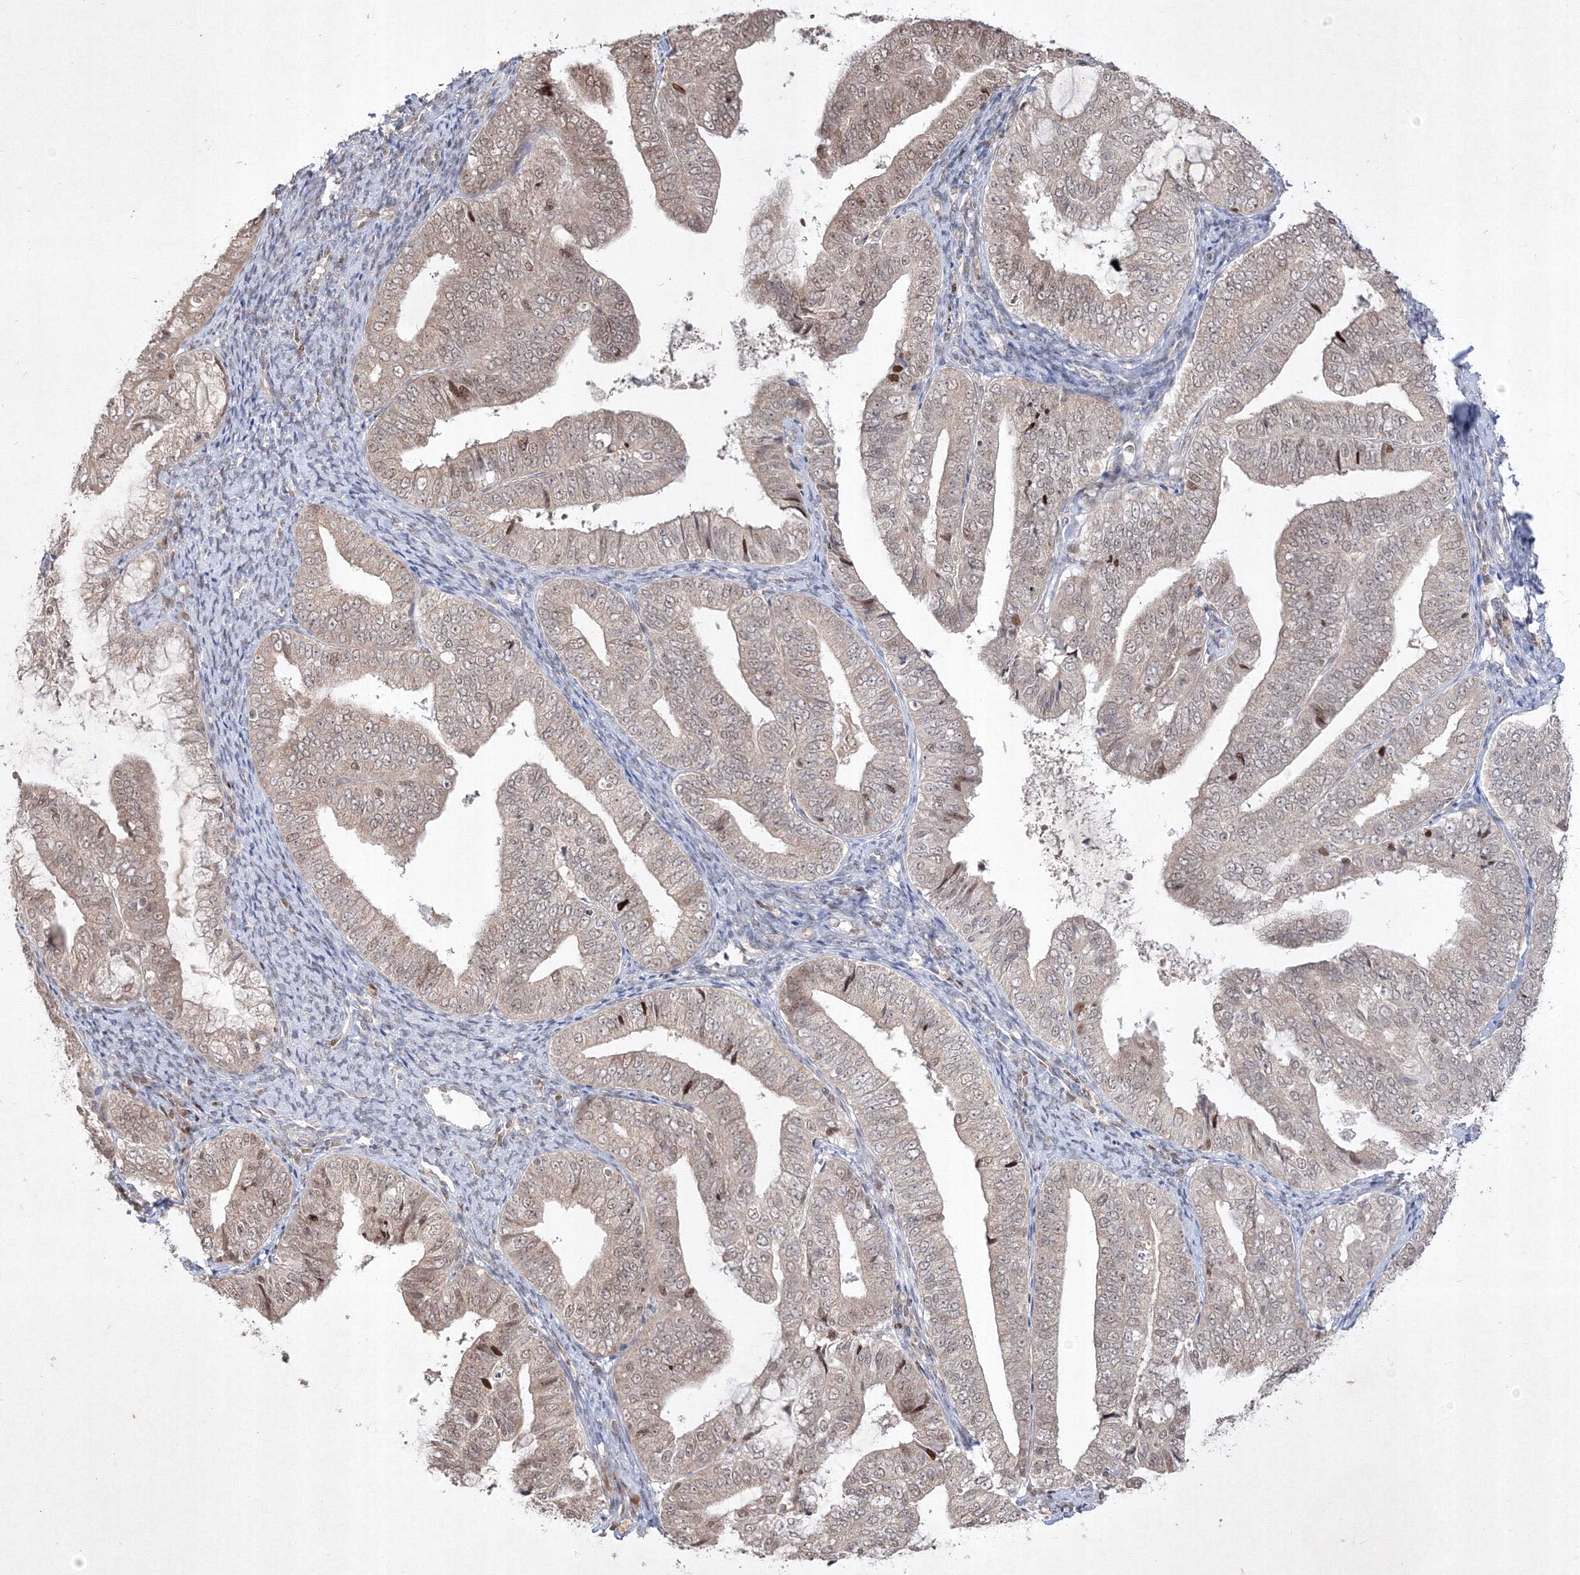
{"staining": {"intensity": "weak", "quantity": "<25%", "location": "cytoplasmic/membranous"}, "tissue": "endometrial cancer", "cell_type": "Tumor cells", "image_type": "cancer", "snomed": [{"axis": "morphology", "description": "Adenocarcinoma, NOS"}, {"axis": "topography", "description": "Endometrium"}], "caption": "Photomicrograph shows no protein expression in tumor cells of endometrial cancer (adenocarcinoma) tissue.", "gene": "TAB1", "patient": {"sex": "female", "age": 63}}